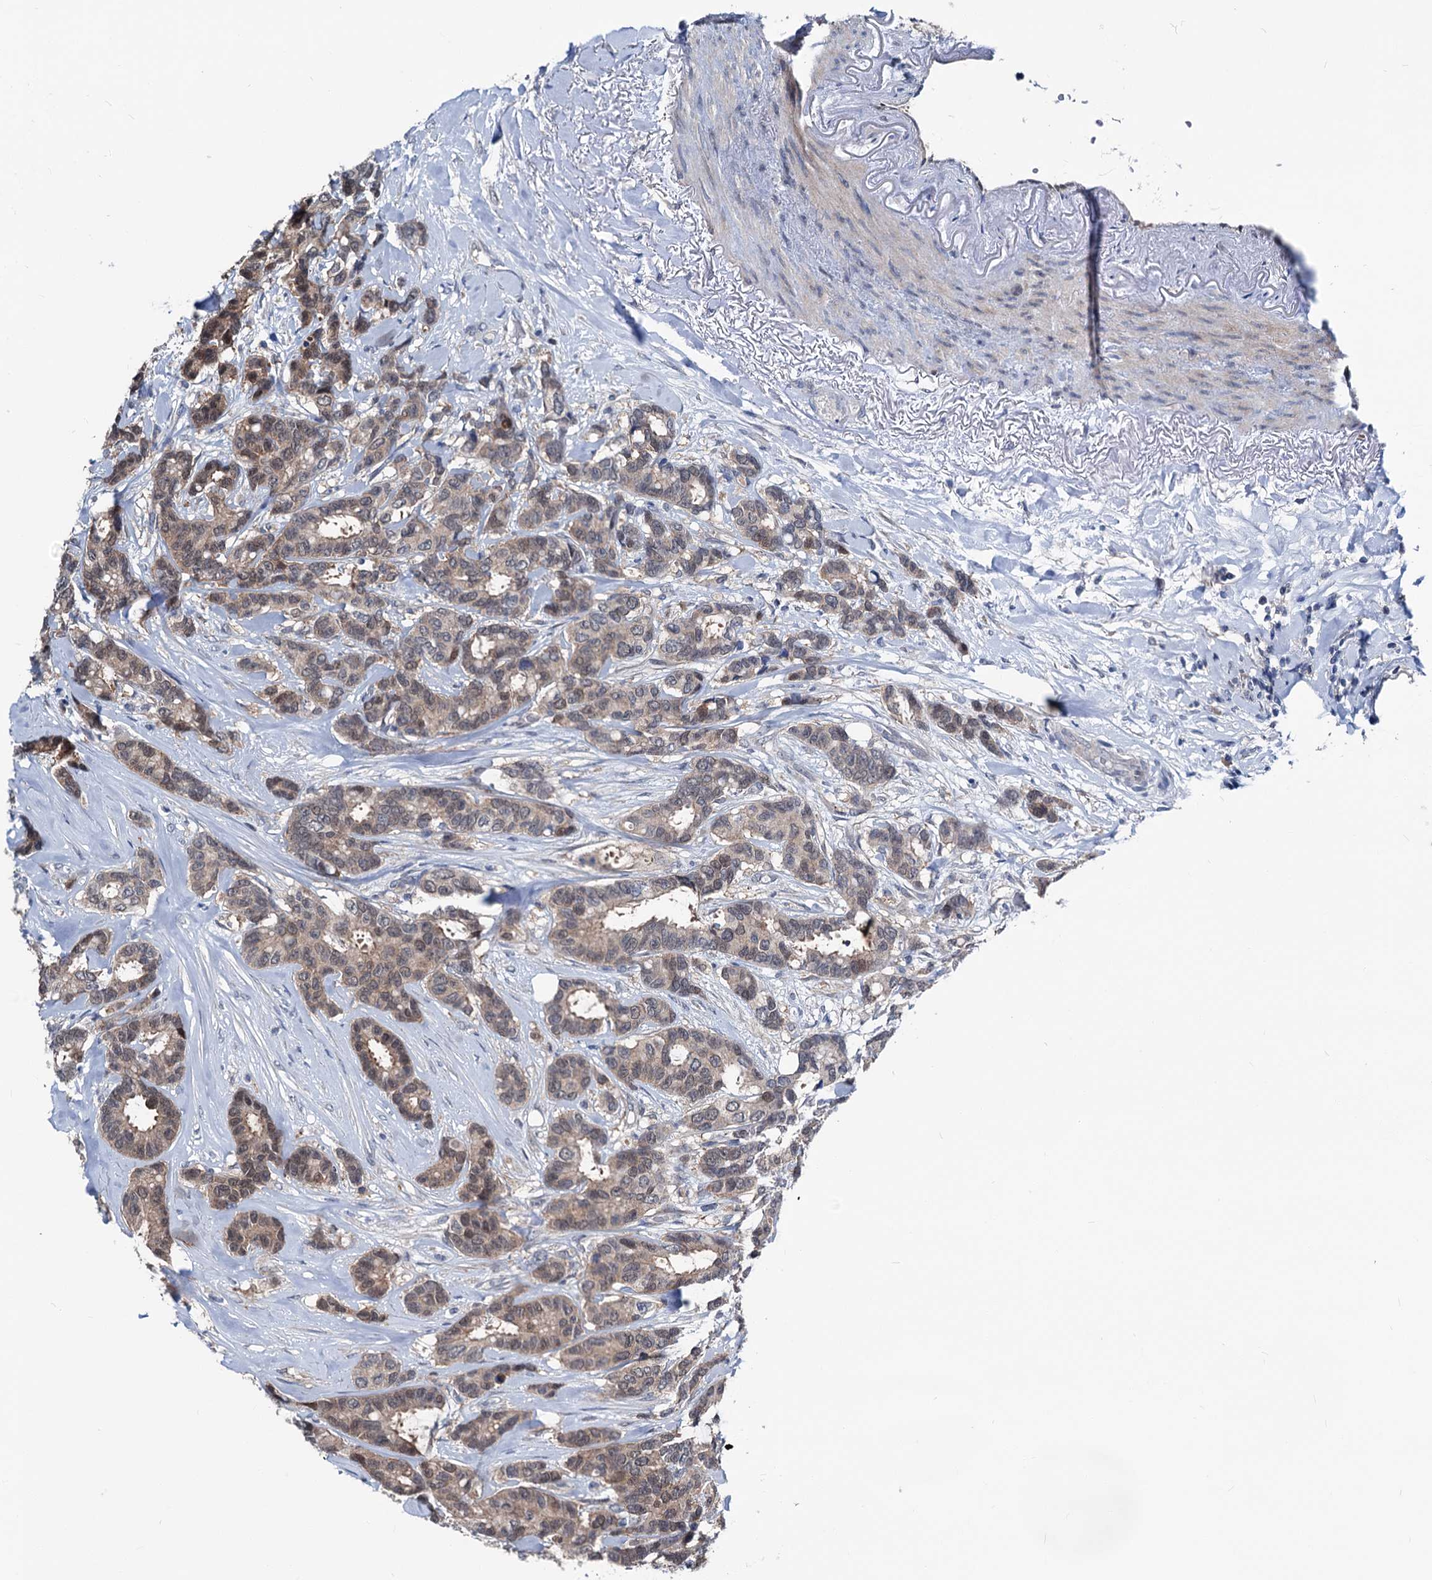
{"staining": {"intensity": "moderate", "quantity": "25%-75%", "location": "cytoplasmic/membranous,nuclear"}, "tissue": "breast cancer", "cell_type": "Tumor cells", "image_type": "cancer", "snomed": [{"axis": "morphology", "description": "Duct carcinoma"}, {"axis": "topography", "description": "Breast"}], "caption": "Moderate cytoplasmic/membranous and nuclear protein staining is seen in approximately 25%-75% of tumor cells in intraductal carcinoma (breast).", "gene": "GLO1", "patient": {"sex": "female", "age": 87}}